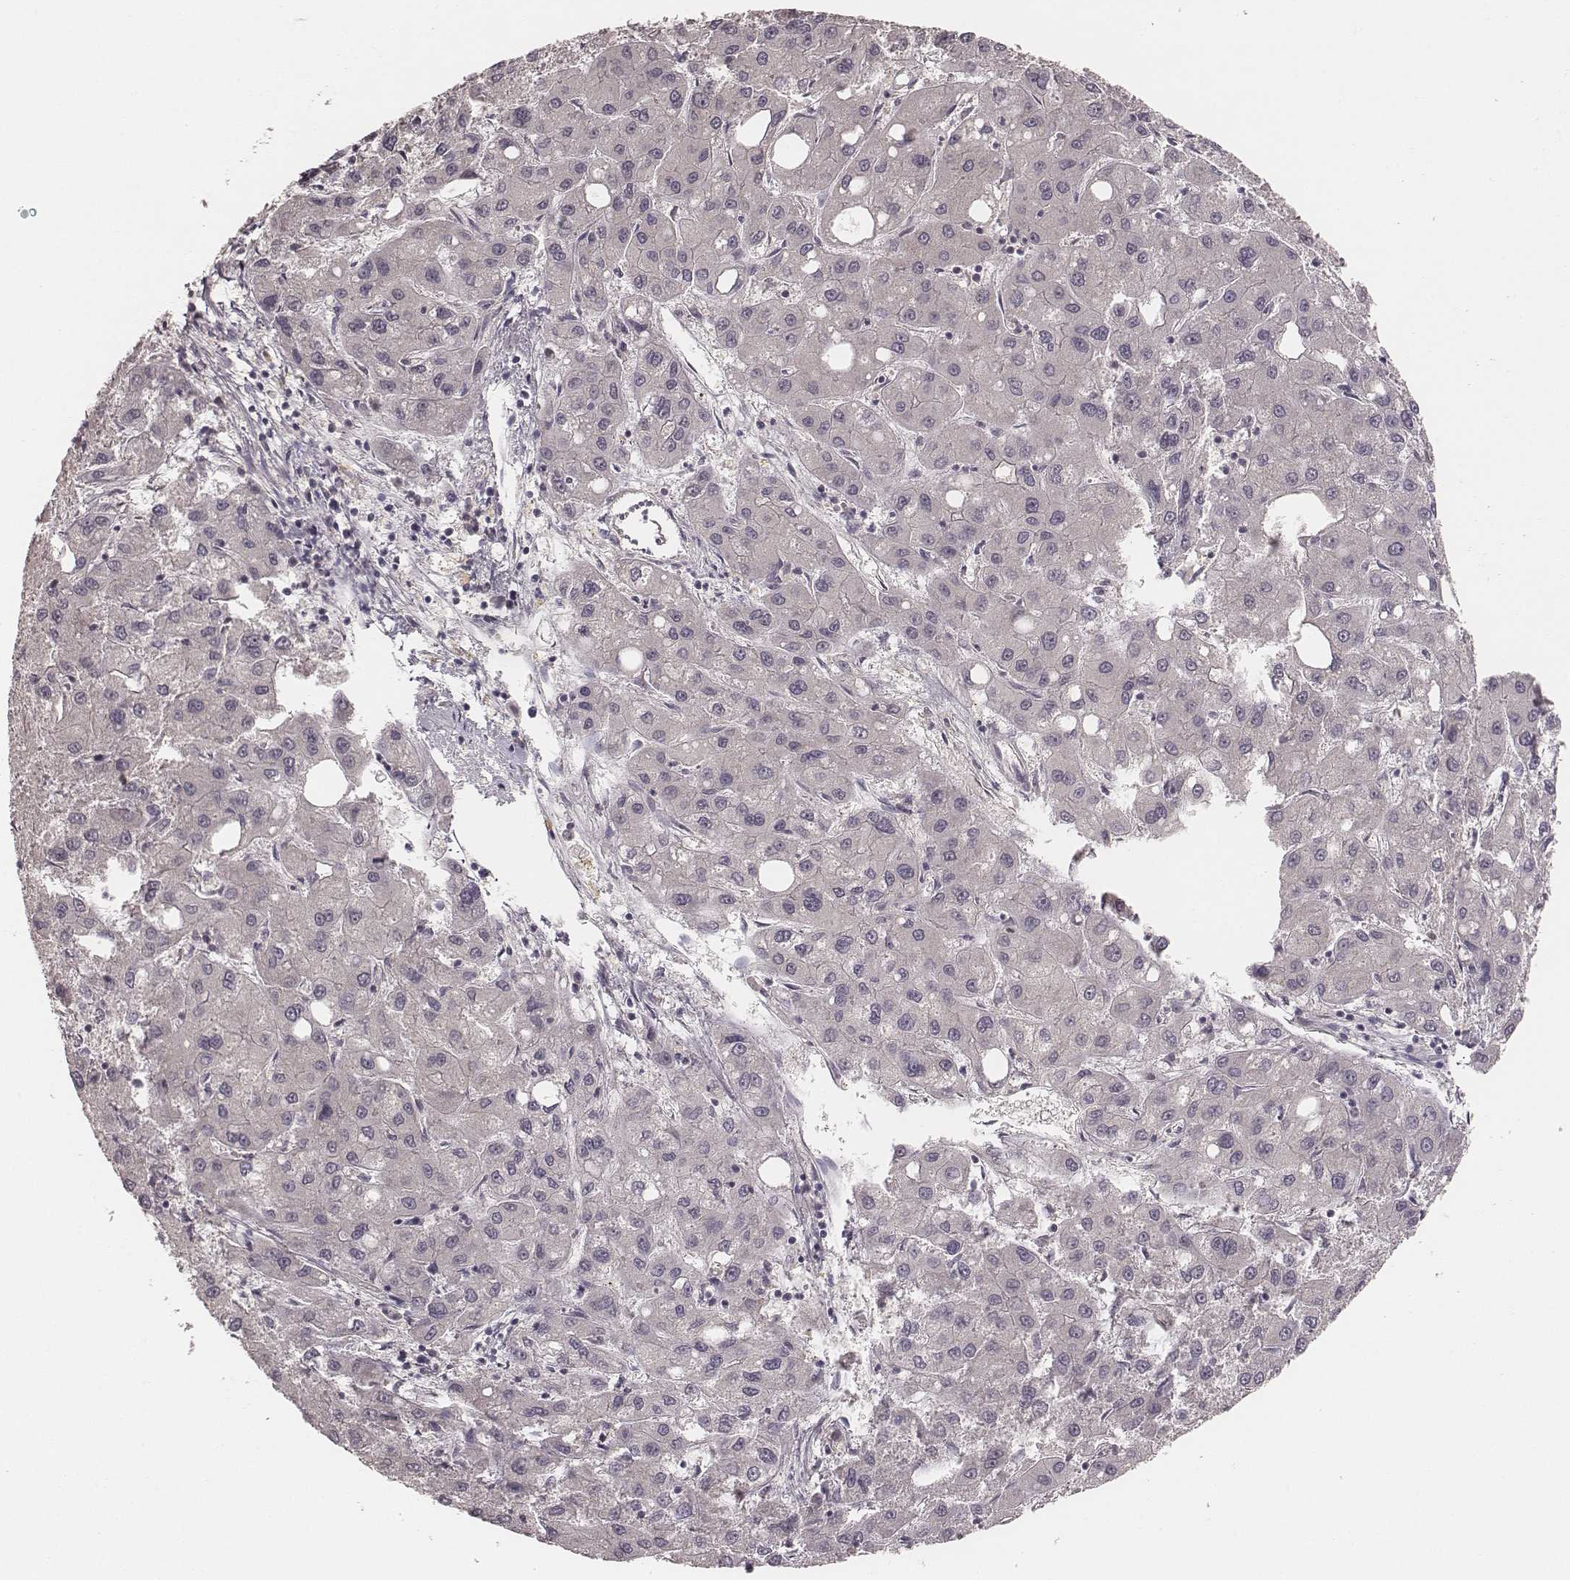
{"staining": {"intensity": "negative", "quantity": "none", "location": "none"}, "tissue": "liver cancer", "cell_type": "Tumor cells", "image_type": "cancer", "snomed": [{"axis": "morphology", "description": "Carcinoma, Hepatocellular, NOS"}, {"axis": "topography", "description": "Liver"}], "caption": "Immunohistochemistry (IHC) image of human hepatocellular carcinoma (liver) stained for a protein (brown), which demonstrates no expression in tumor cells.", "gene": "LY6K", "patient": {"sex": "male", "age": 73}}